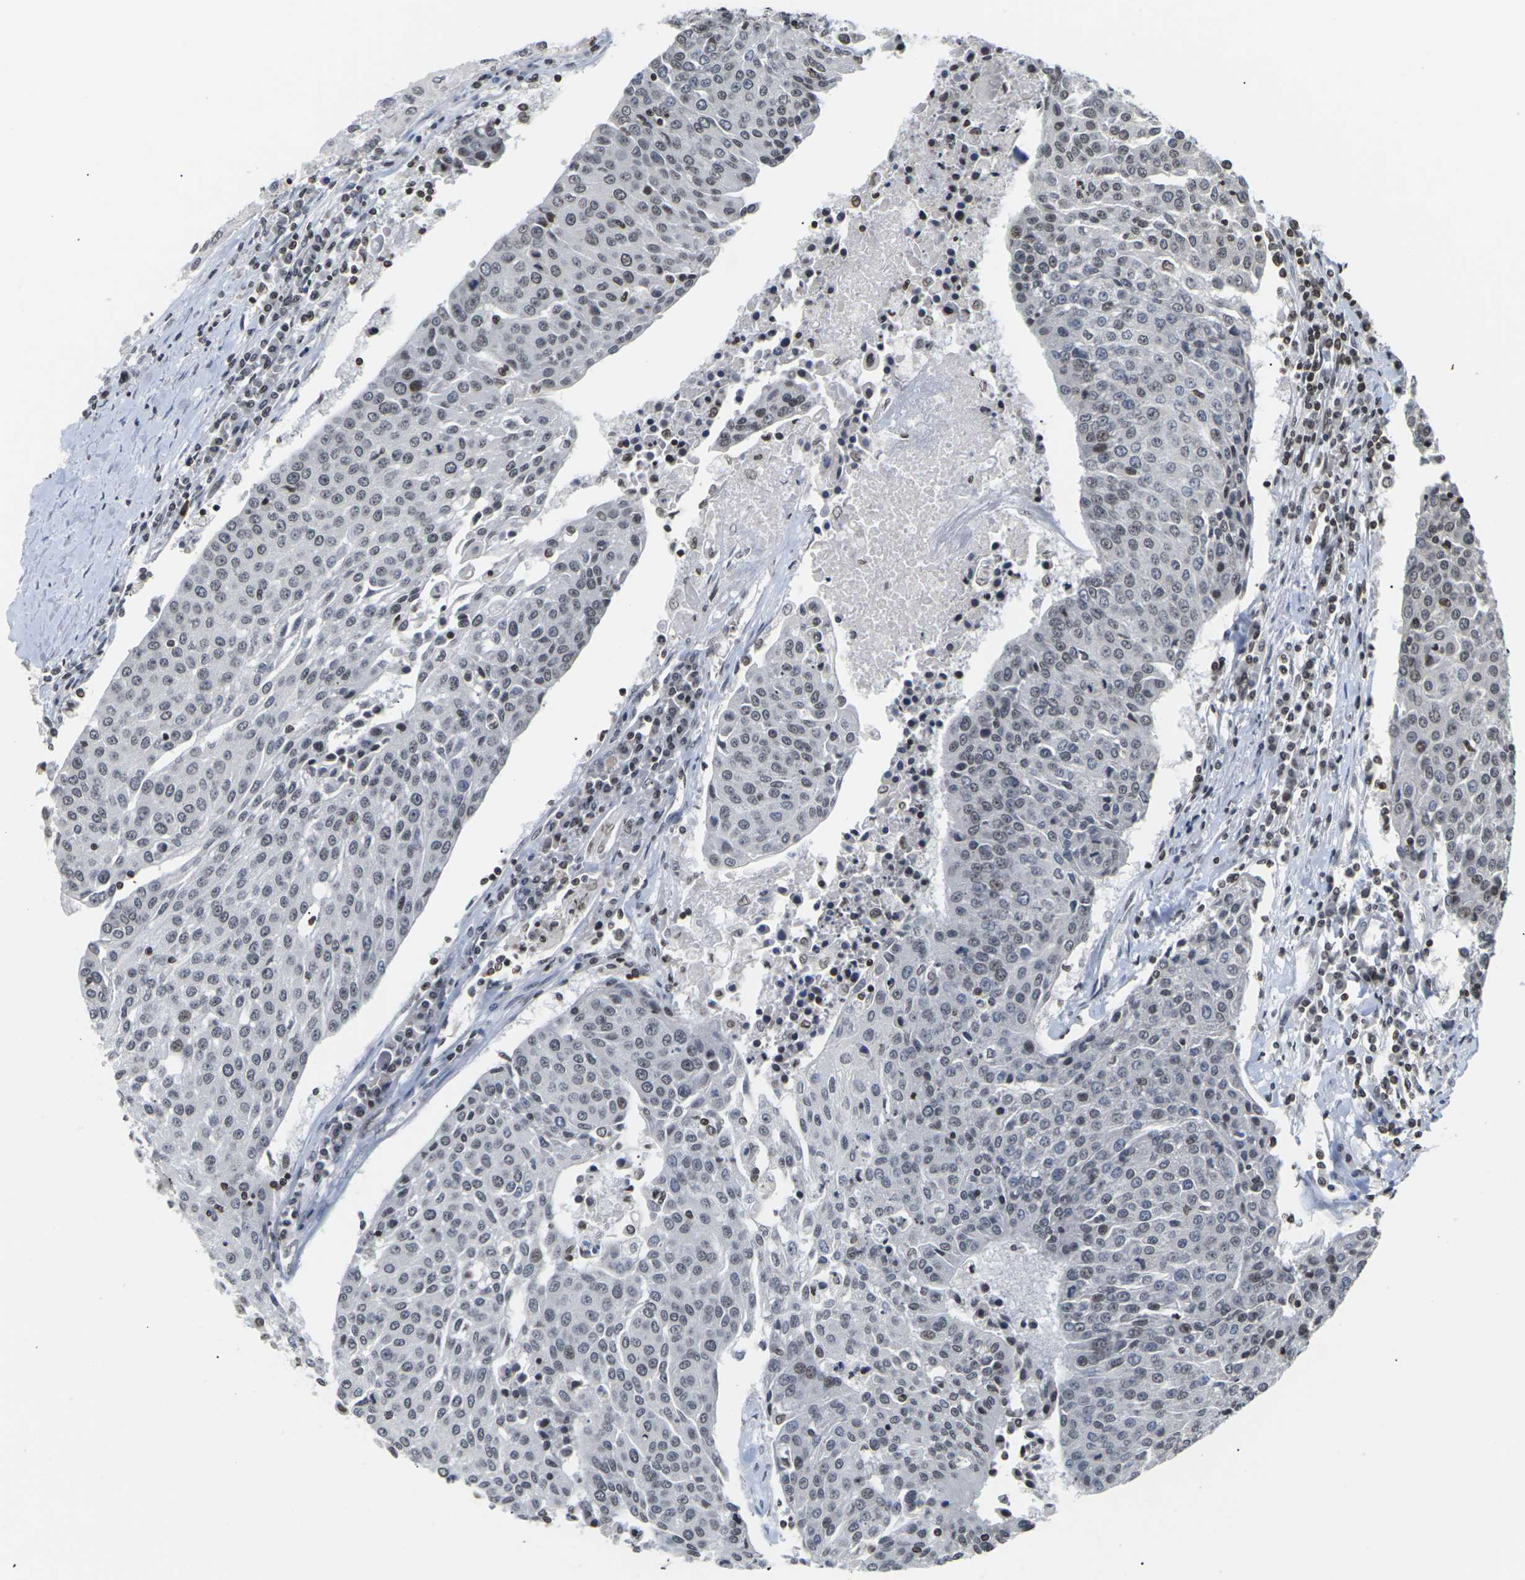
{"staining": {"intensity": "weak", "quantity": "25%-75%", "location": "nuclear"}, "tissue": "urothelial cancer", "cell_type": "Tumor cells", "image_type": "cancer", "snomed": [{"axis": "morphology", "description": "Urothelial carcinoma, High grade"}, {"axis": "topography", "description": "Urinary bladder"}], "caption": "Weak nuclear protein positivity is seen in about 25%-75% of tumor cells in urothelial carcinoma (high-grade).", "gene": "ETV5", "patient": {"sex": "female", "age": 85}}